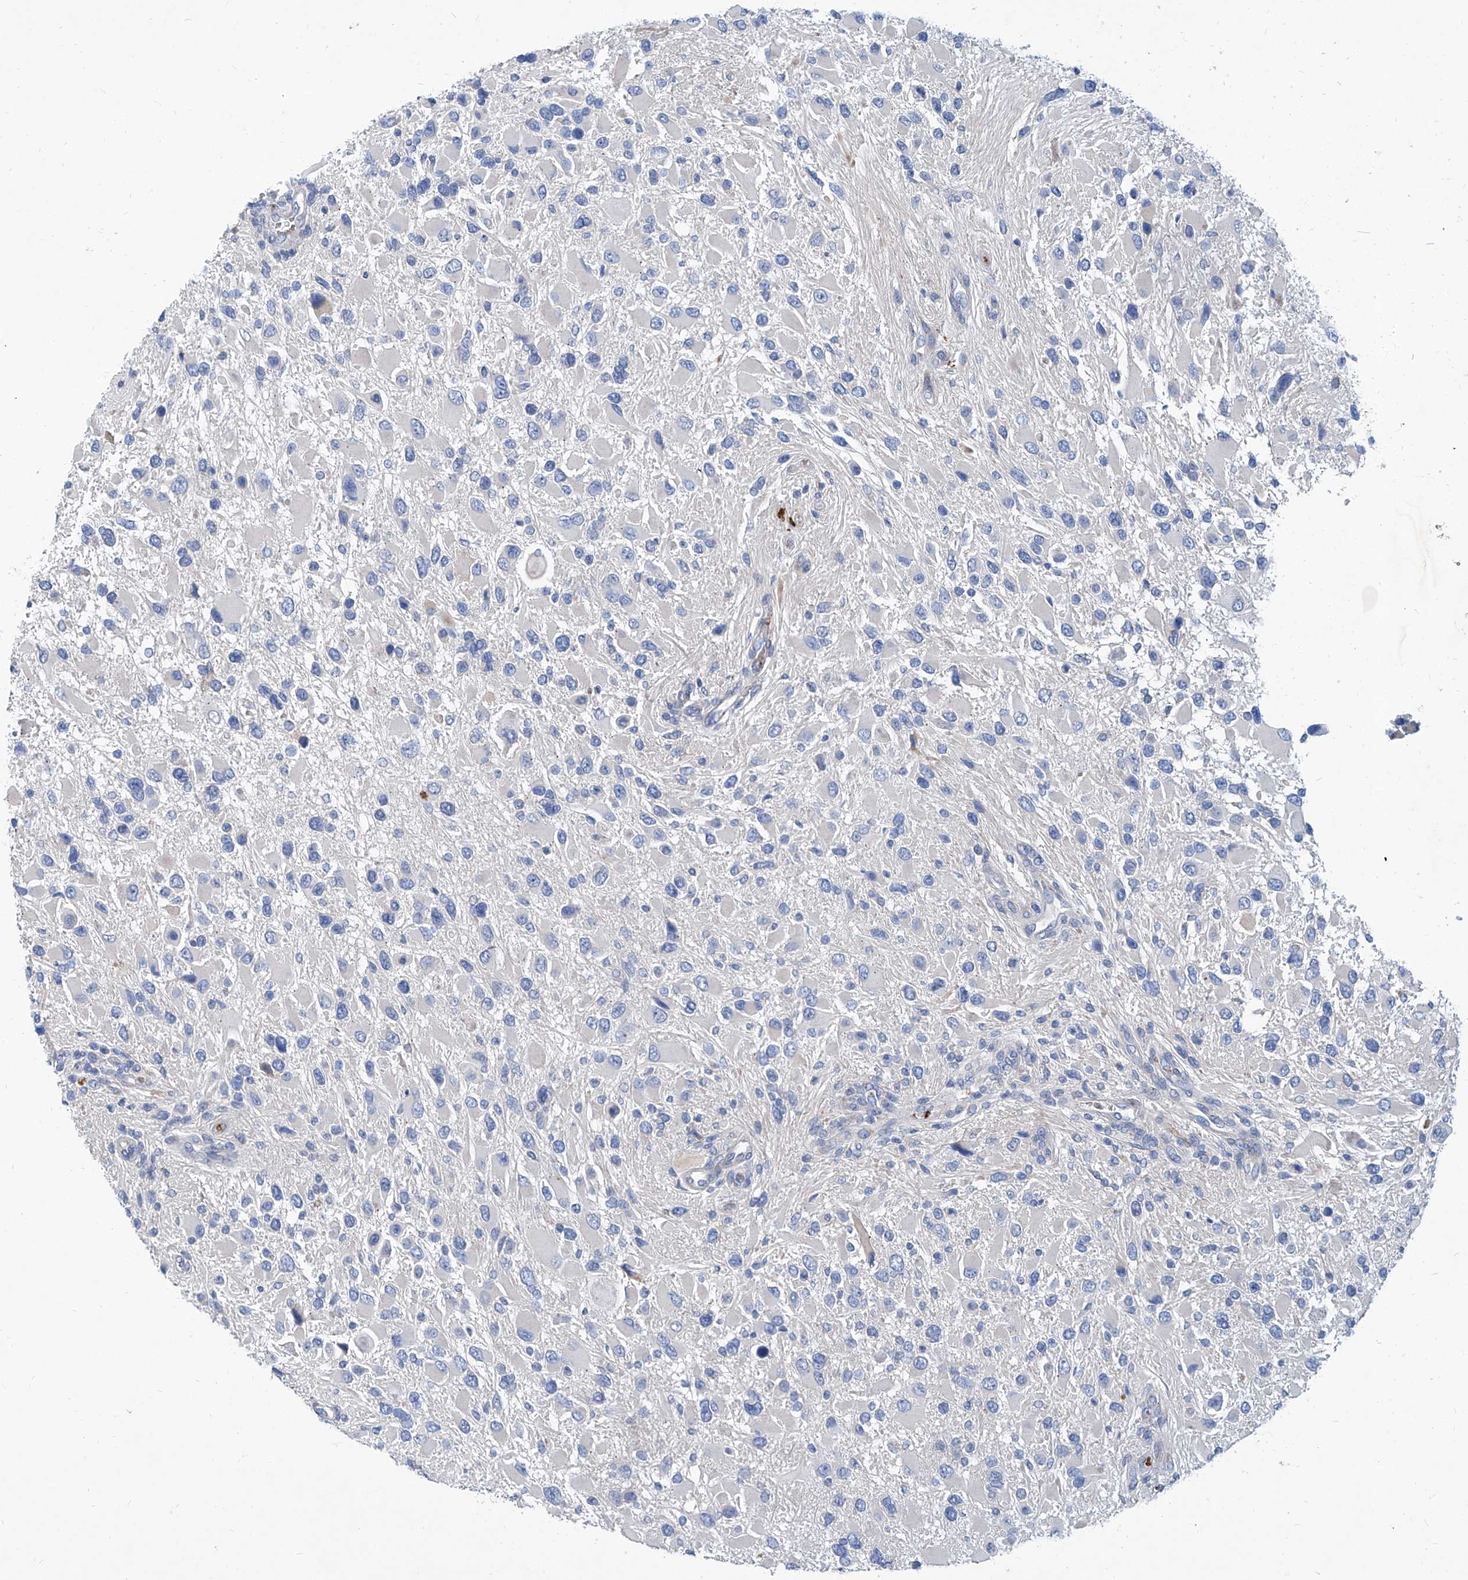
{"staining": {"intensity": "negative", "quantity": "none", "location": "none"}, "tissue": "glioma", "cell_type": "Tumor cells", "image_type": "cancer", "snomed": [{"axis": "morphology", "description": "Glioma, malignant, High grade"}, {"axis": "topography", "description": "Brain"}], "caption": "Histopathology image shows no protein positivity in tumor cells of malignant glioma (high-grade) tissue.", "gene": "FPR2", "patient": {"sex": "male", "age": 53}}